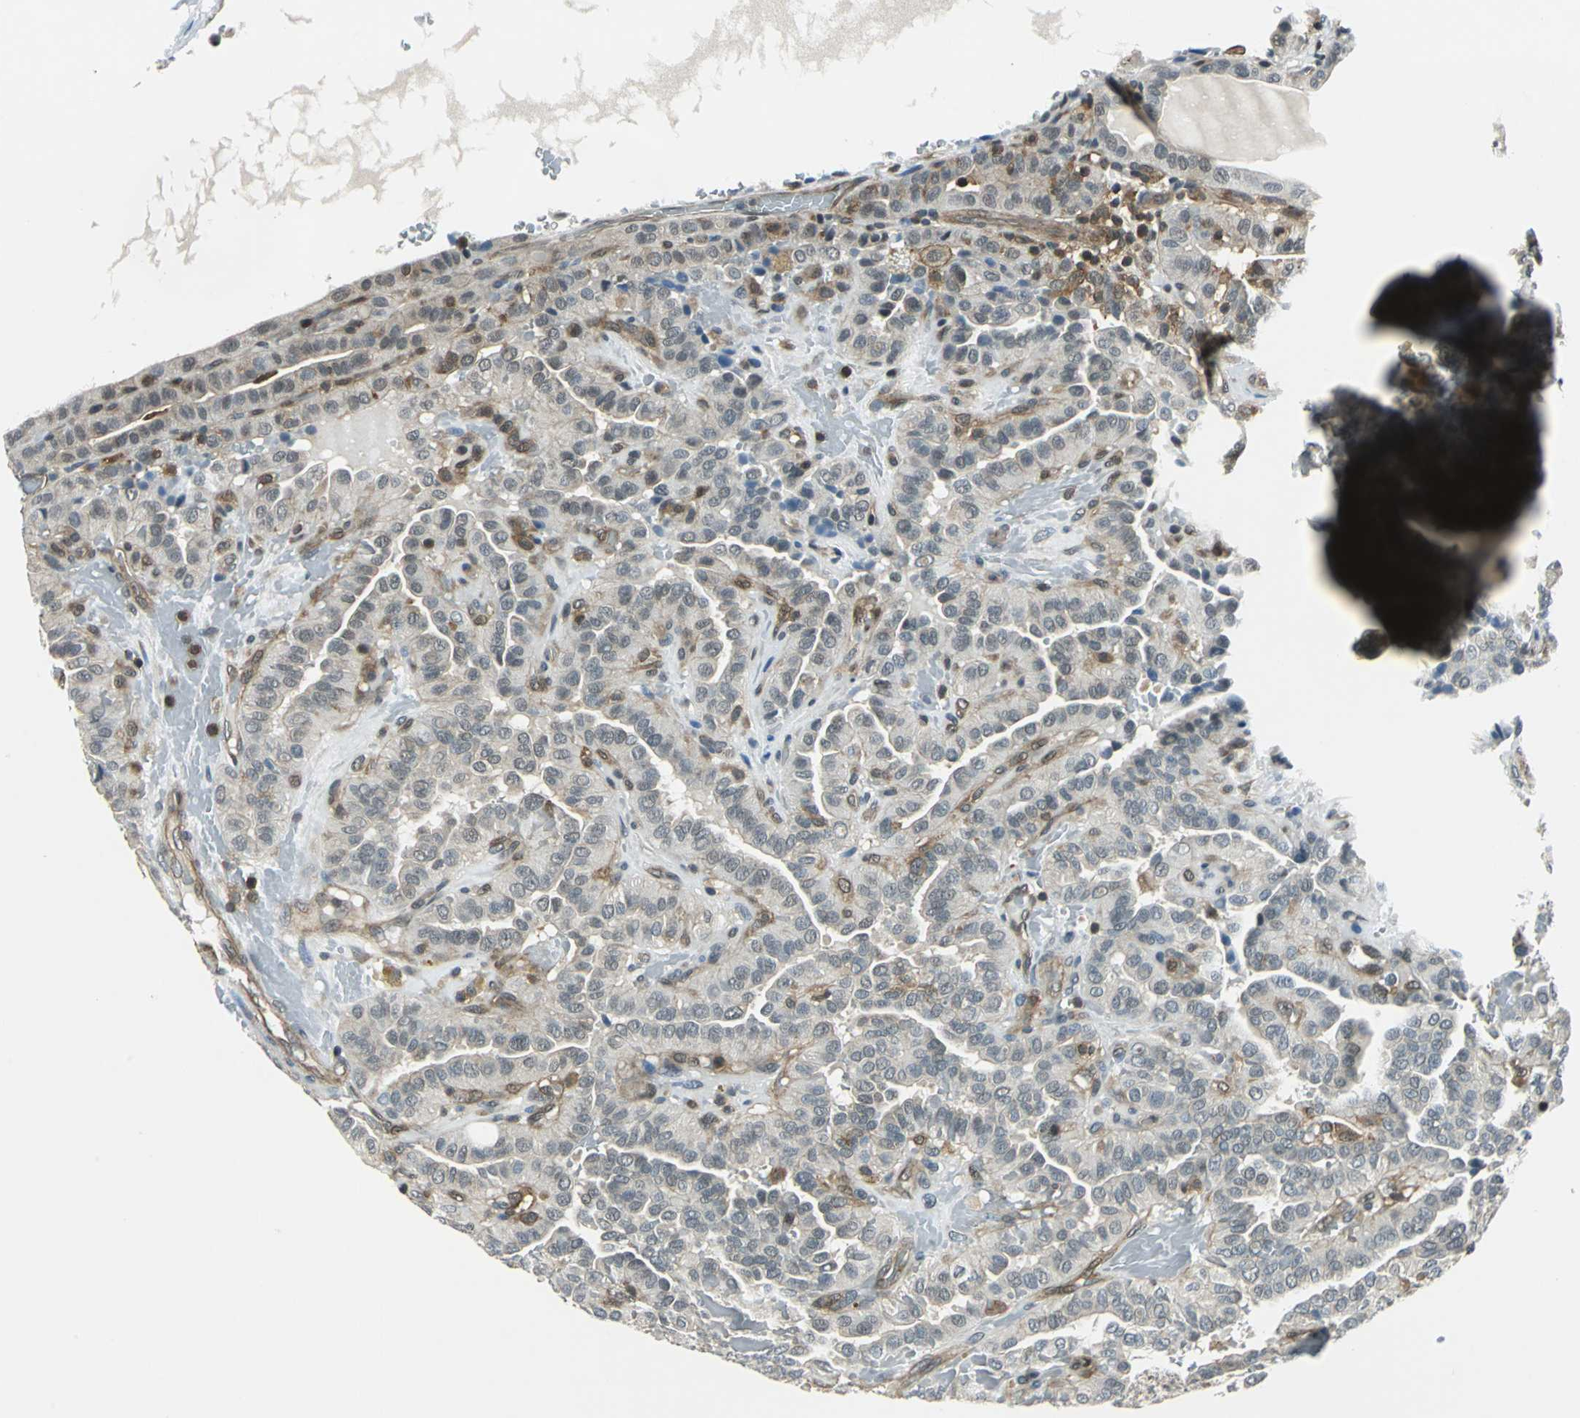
{"staining": {"intensity": "weak", "quantity": "25%-75%", "location": "cytoplasmic/membranous"}, "tissue": "thyroid cancer", "cell_type": "Tumor cells", "image_type": "cancer", "snomed": [{"axis": "morphology", "description": "Papillary adenocarcinoma, NOS"}, {"axis": "topography", "description": "Thyroid gland"}], "caption": "Human papillary adenocarcinoma (thyroid) stained for a protein (brown) demonstrates weak cytoplasmic/membranous positive positivity in approximately 25%-75% of tumor cells.", "gene": "ARPC3", "patient": {"sex": "male", "age": 77}}